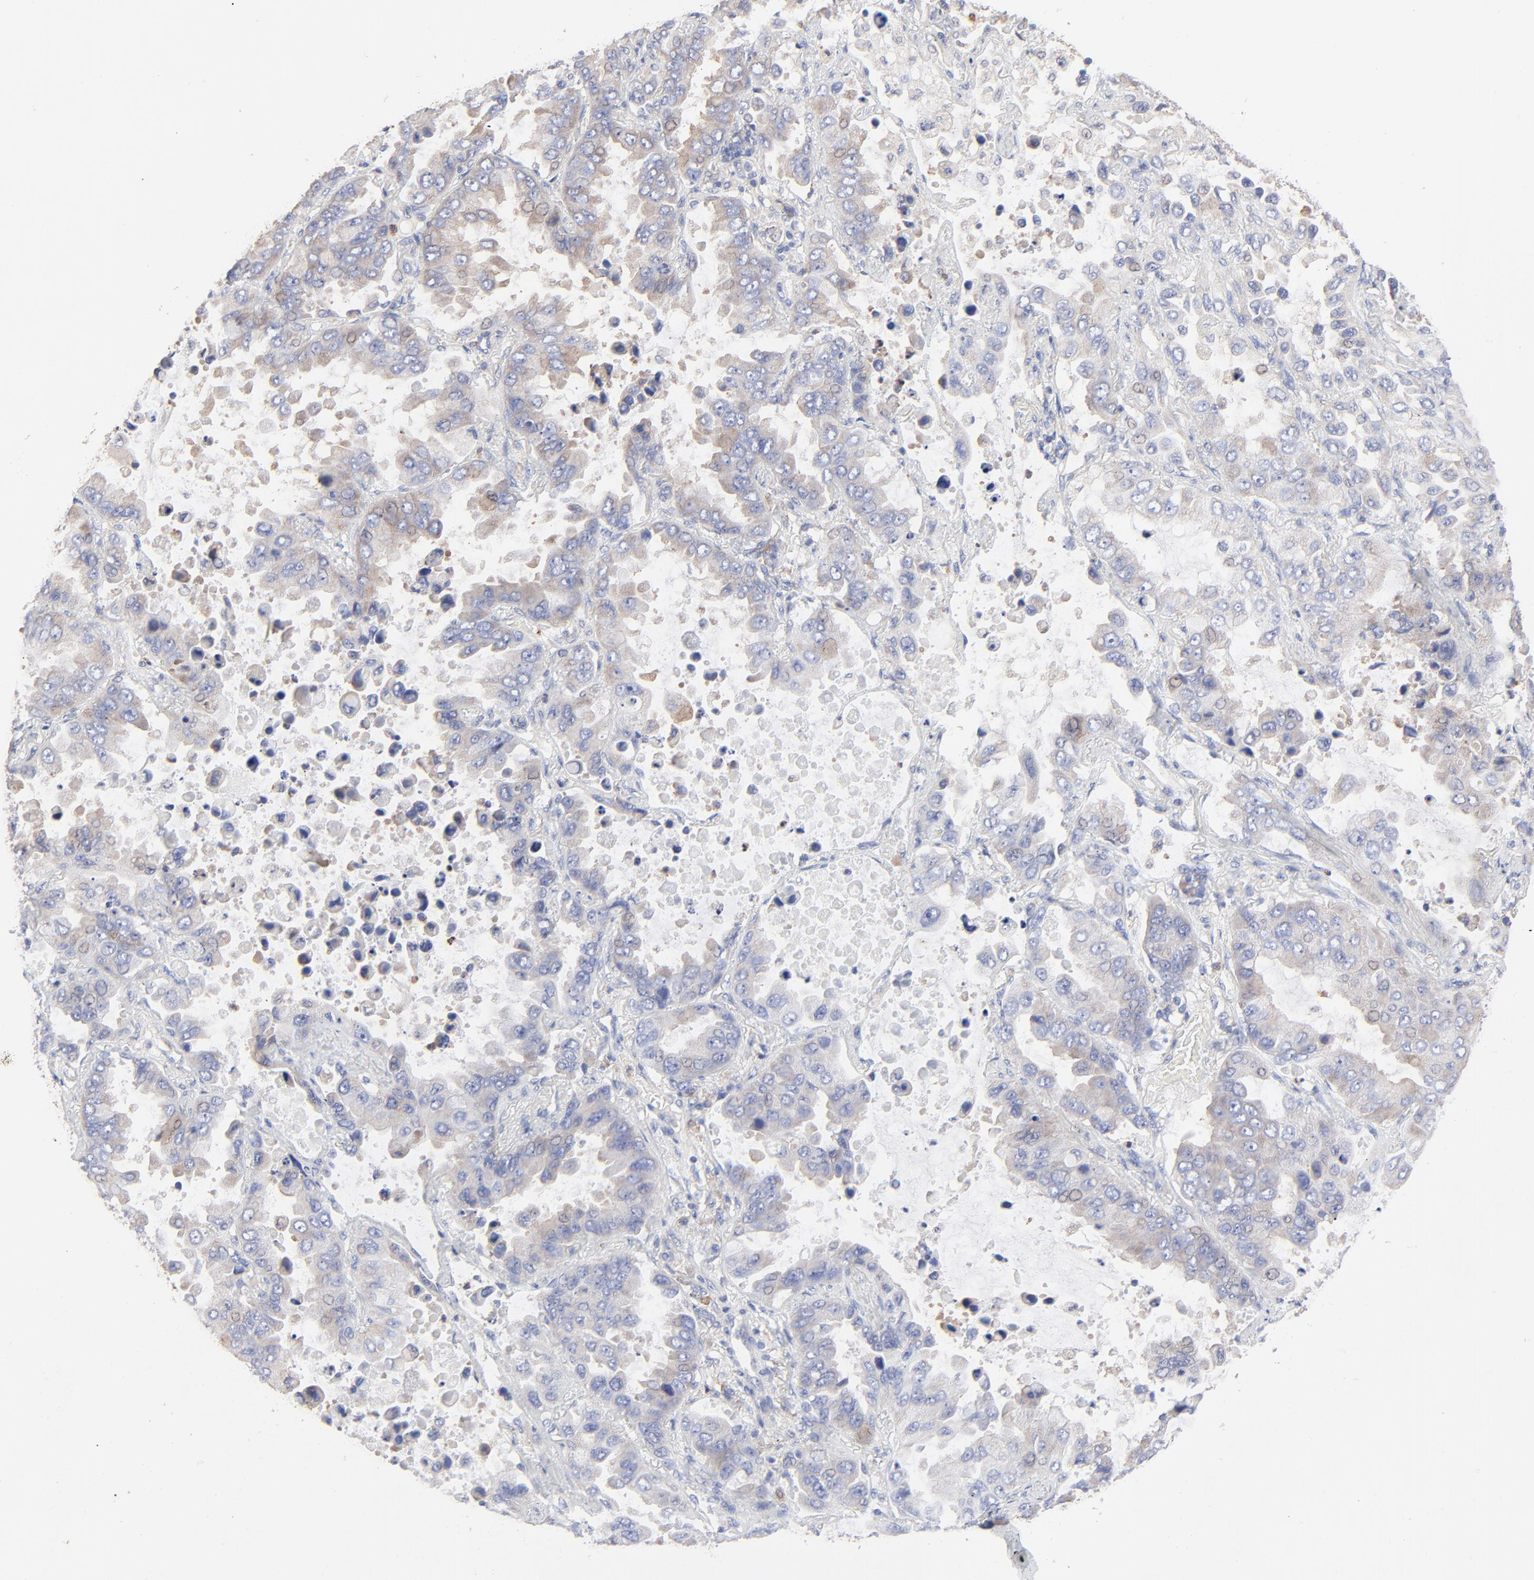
{"staining": {"intensity": "weak", "quantity": ">75%", "location": "cytoplasmic/membranous"}, "tissue": "lung cancer", "cell_type": "Tumor cells", "image_type": "cancer", "snomed": [{"axis": "morphology", "description": "Adenocarcinoma, NOS"}, {"axis": "topography", "description": "Lung"}], "caption": "Immunohistochemical staining of lung cancer (adenocarcinoma) demonstrates weak cytoplasmic/membranous protein expression in about >75% of tumor cells. The protein of interest is shown in brown color, while the nuclei are stained blue.", "gene": "PPFIBP2", "patient": {"sex": "male", "age": 64}}